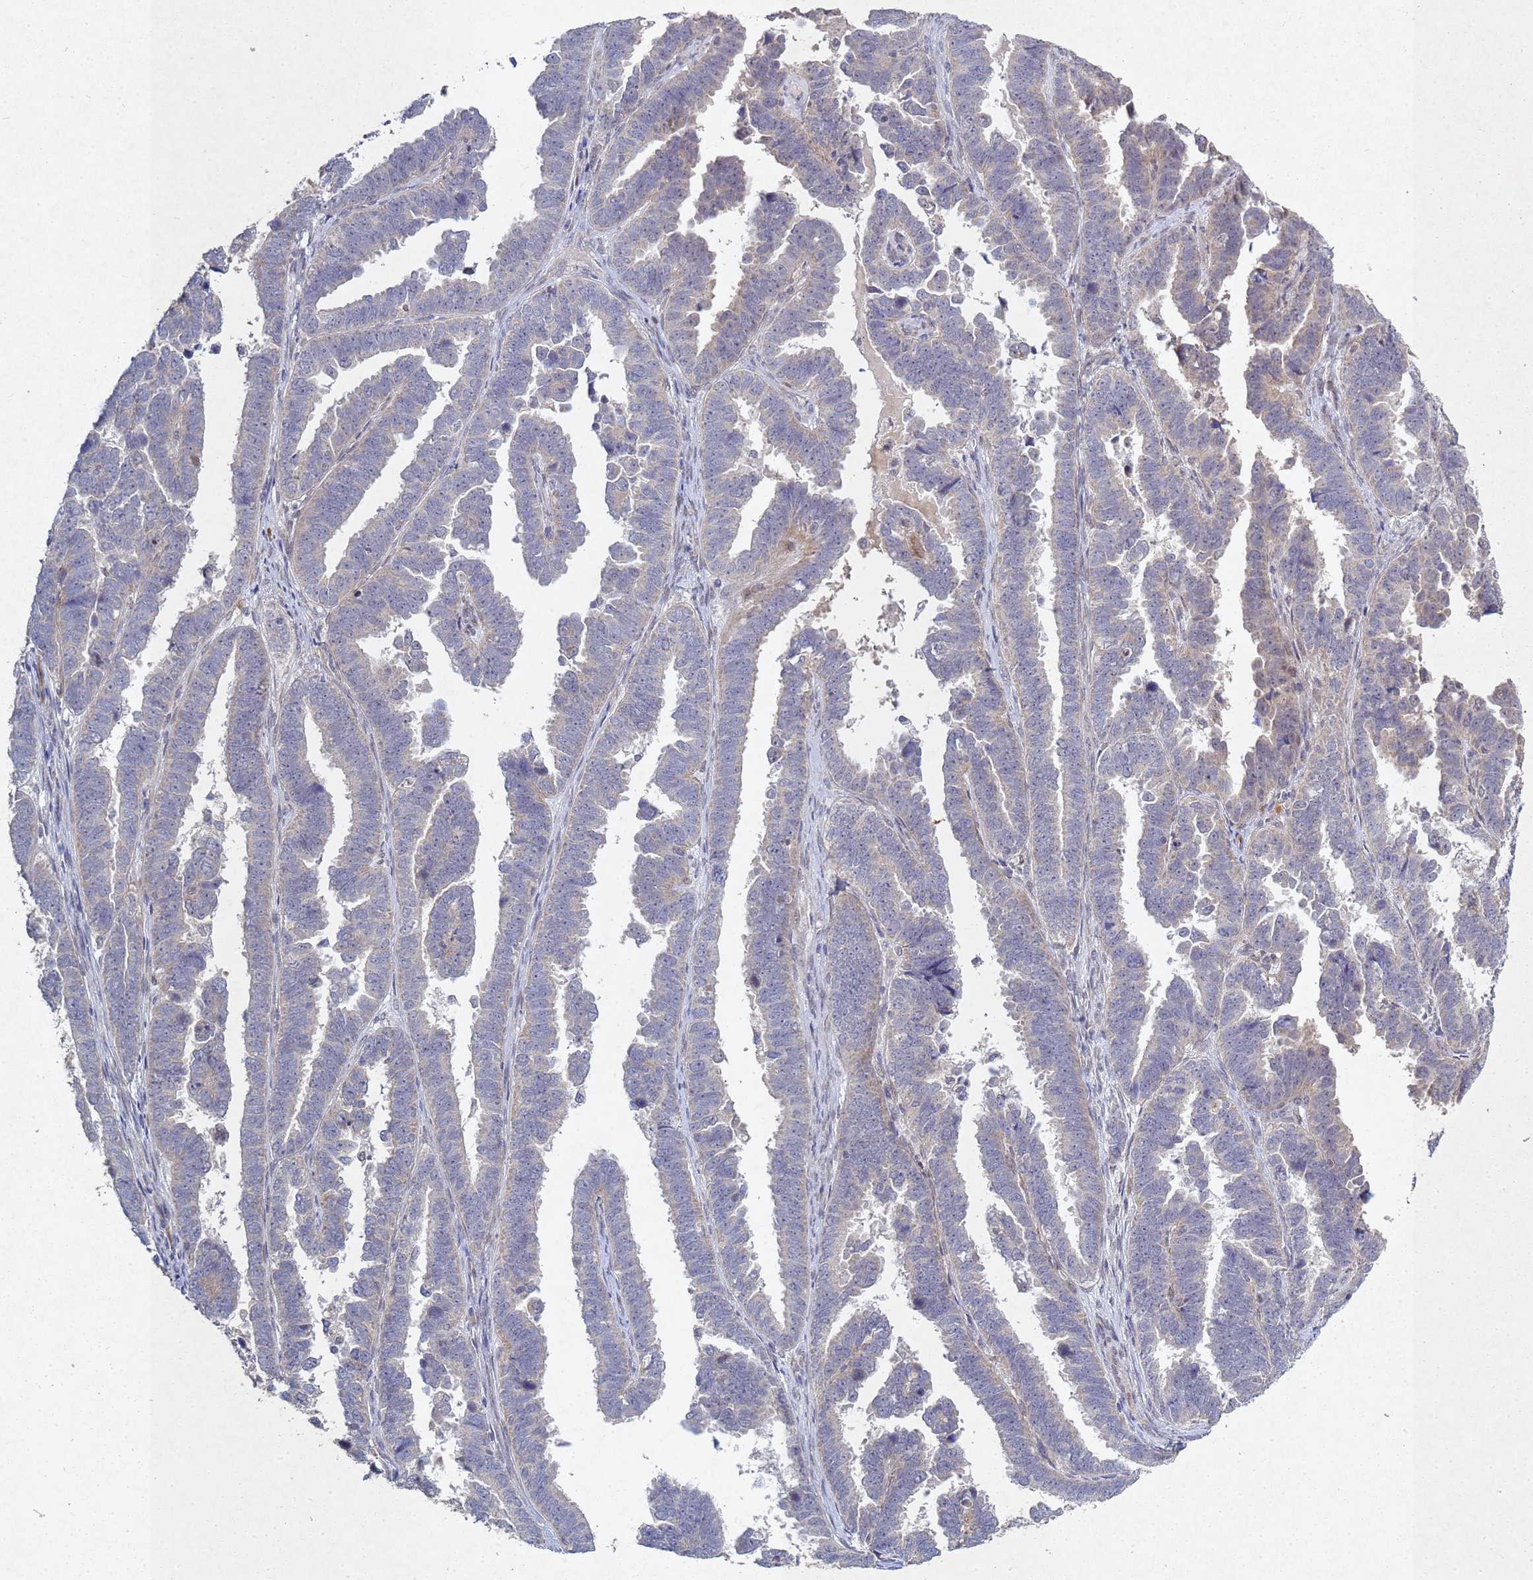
{"staining": {"intensity": "negative", "quantity": "none", "location": "none"}, "tissue": "endometrial cancer", "cell_type": "Tumor cells", "image_type": "cancer", "snomed": [{"axis": "morphology", "description": "Adenocarcinoma, NOS"}, {"axis": "topography", "description": "Endometrium"}], "caption": "IHC micrograph of neoplastic tissue: human adenocarcinoma (endometrial) stained with DAB exhibits no significant protein positivity in tumor cells.", "gene": "TNPO2", "patient": {"sex": "female", "age": 75}}